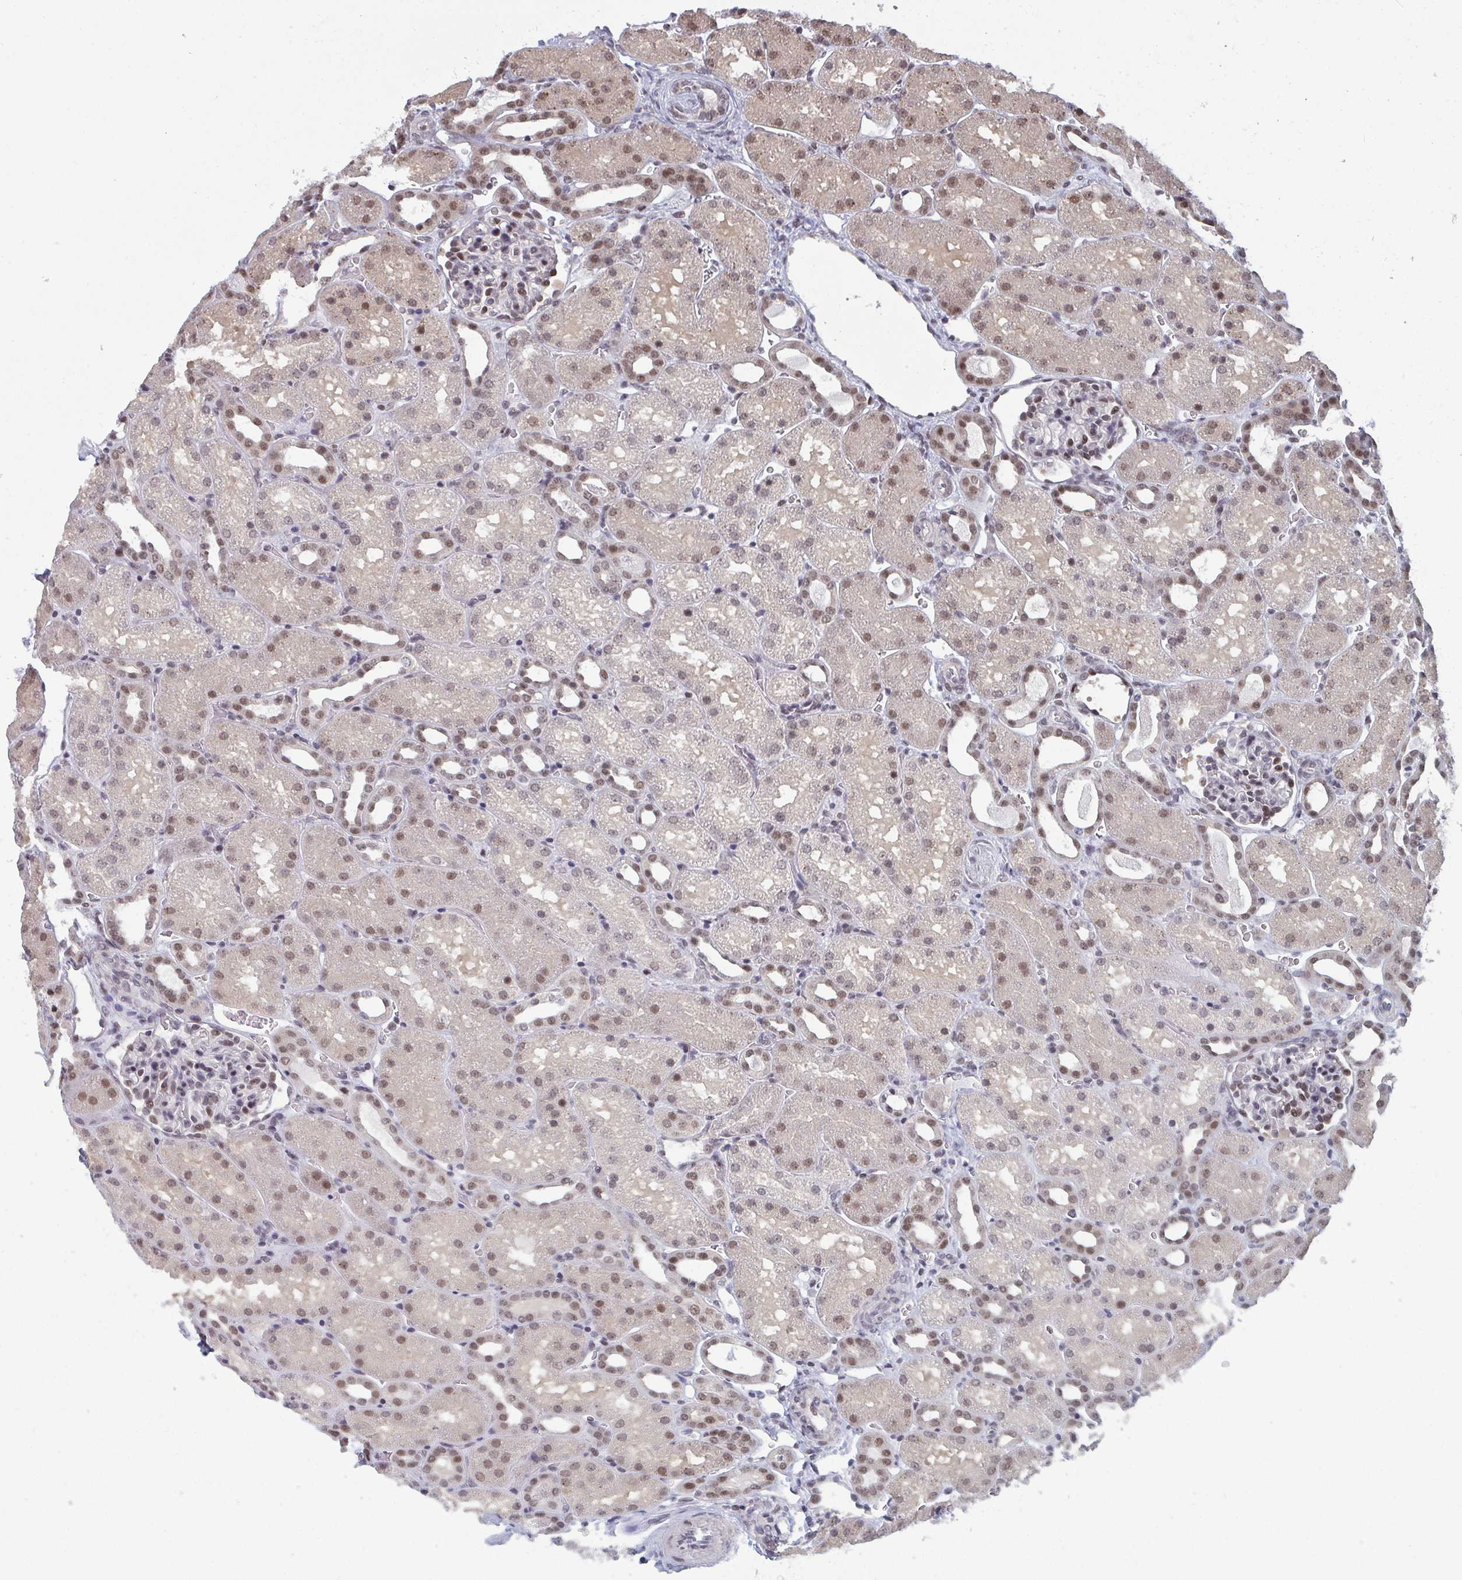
{"staining": {"intensity": "moderate", "quantity": "<25%", "location": "nuclear"}, "tissue": "kidney", "cell_type": "Cells in glomeruli", "image_type": "normal", "snomed": [{"axis": "morphology", "description": "Normal tissue, NOS"}, {"axis": "topography", "description": "Kidney"}], "caption": "Moderate nuclear positivity is identified in about <25% of cells in glomeruli in benign kidney.", "gene": "ATF1", "patient": {"sex": "male", "age": 2}}